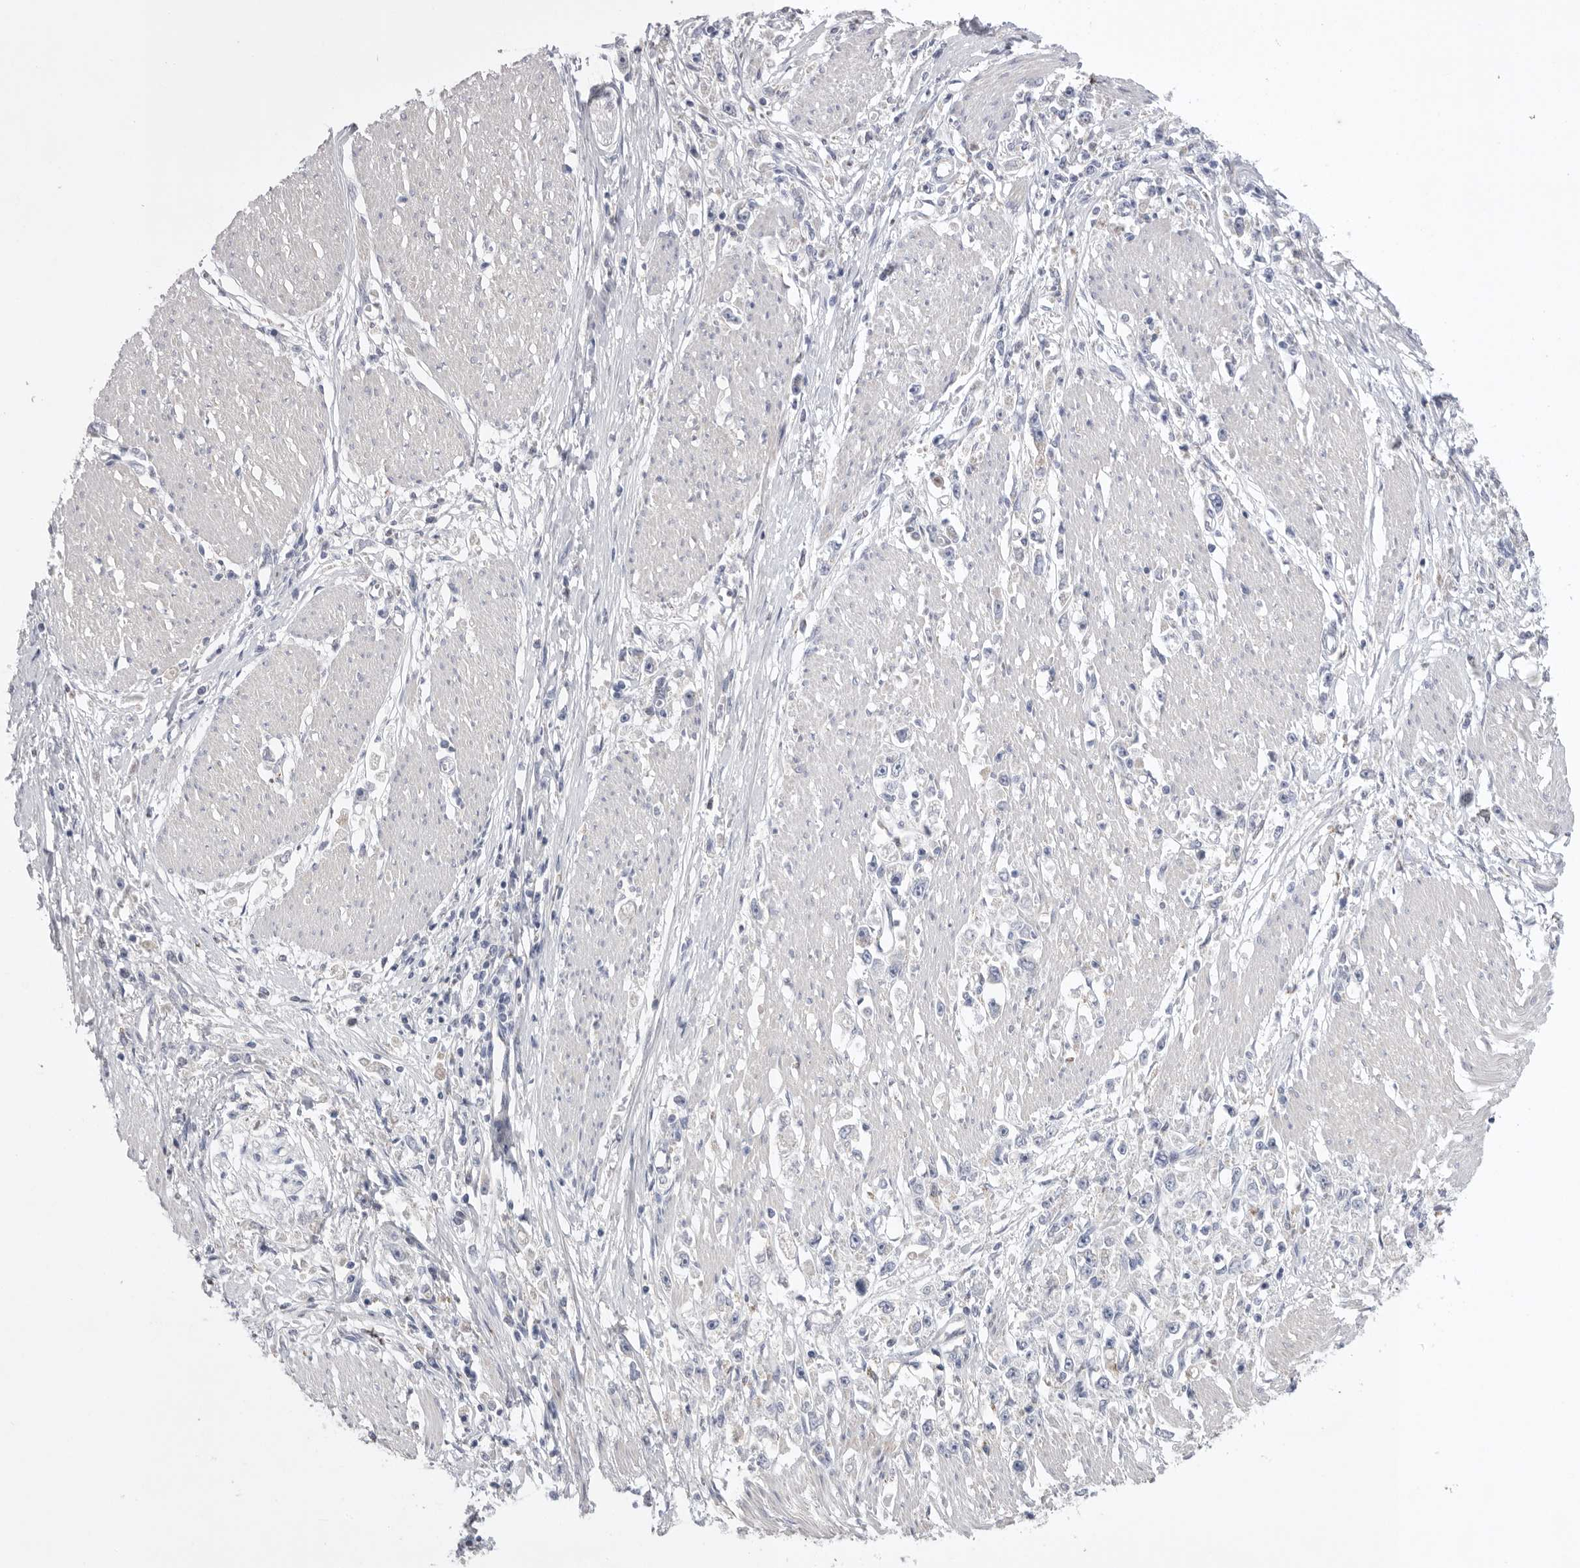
{"staining": {"intensity": "negative", "quantity": "none", "location": "none"}, "tissue": "stomach cancer", "cell_type": "Tumor cells", "image_type": "cancer", "snomed": [{"axis": "morphology", "description": "Adenocarcinoma, NOS"}, {"axis": "topography", "description": "Stomach"}], "caption": "The micrograph reveals no staining of tumor cells in adenocarcinoma (stomach).", "gene": "CCDC126", "patient": {"sex": "female", "age": 59}}